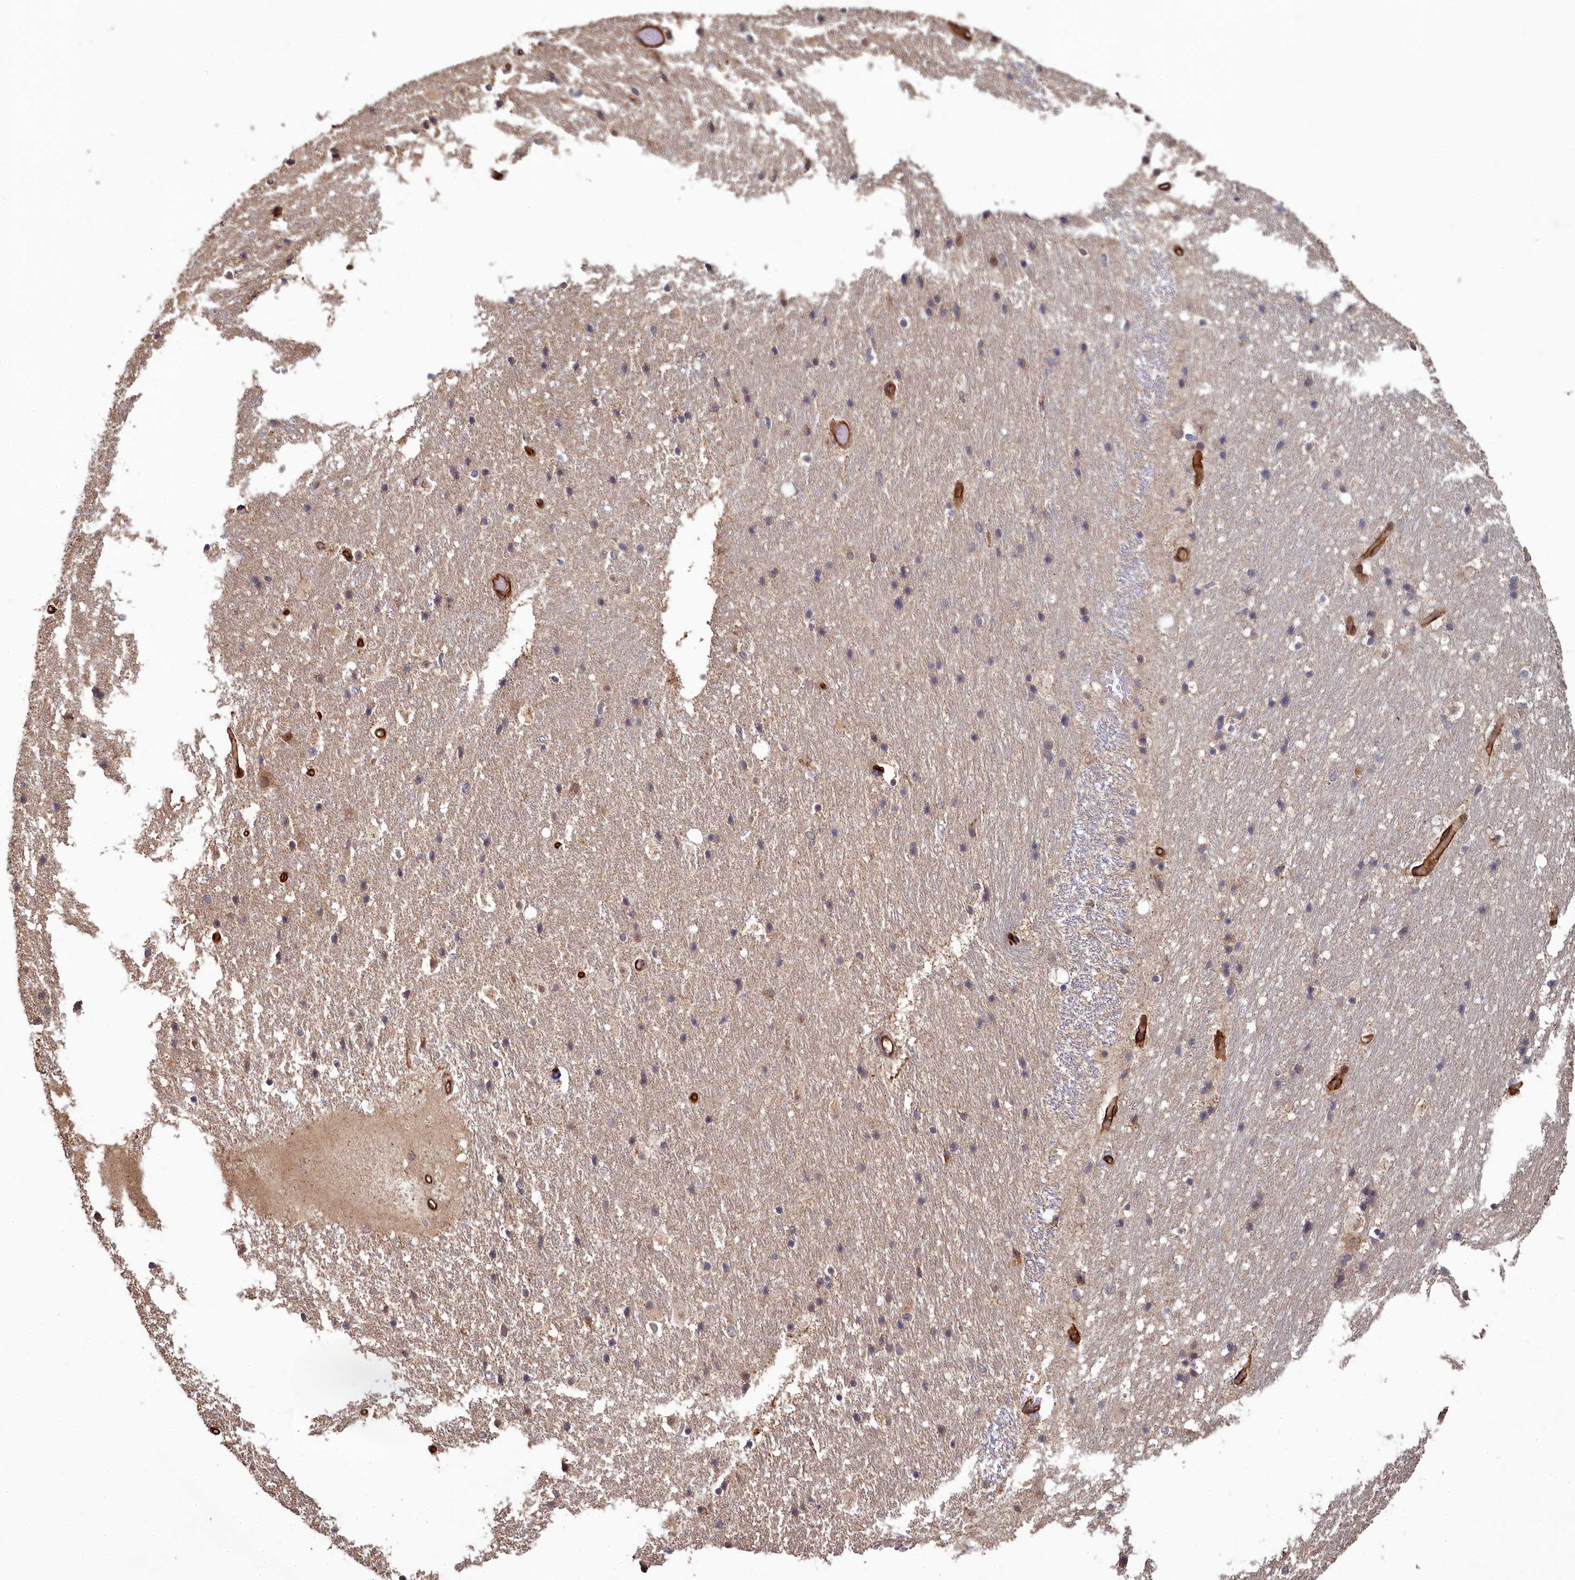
{"staining": {"intensity": "weak", "quantity": "25%-75%", "location": "cytoplasmic/membranous"}, "tissue": "hippocampus", "cell_type": "Glial cells", "image_type": "normal", "snomed": [{"axis": "morphology", "description": "Normal tissue, NOS"}, {"axis": "topography", "description": "Hippocampus"}], "caption": "IHC photomicrograph of benign hippocampus: hippocampus stained using immunohistochemistry exhibits low levels of weak protein expression localized specifically in the cytoplasmic/membranous of glial cells, appearing as a cytoplasmic/membranous brown color.", "gene": "TSPYL4", "patient": {"sex": "female", "age": 52}}